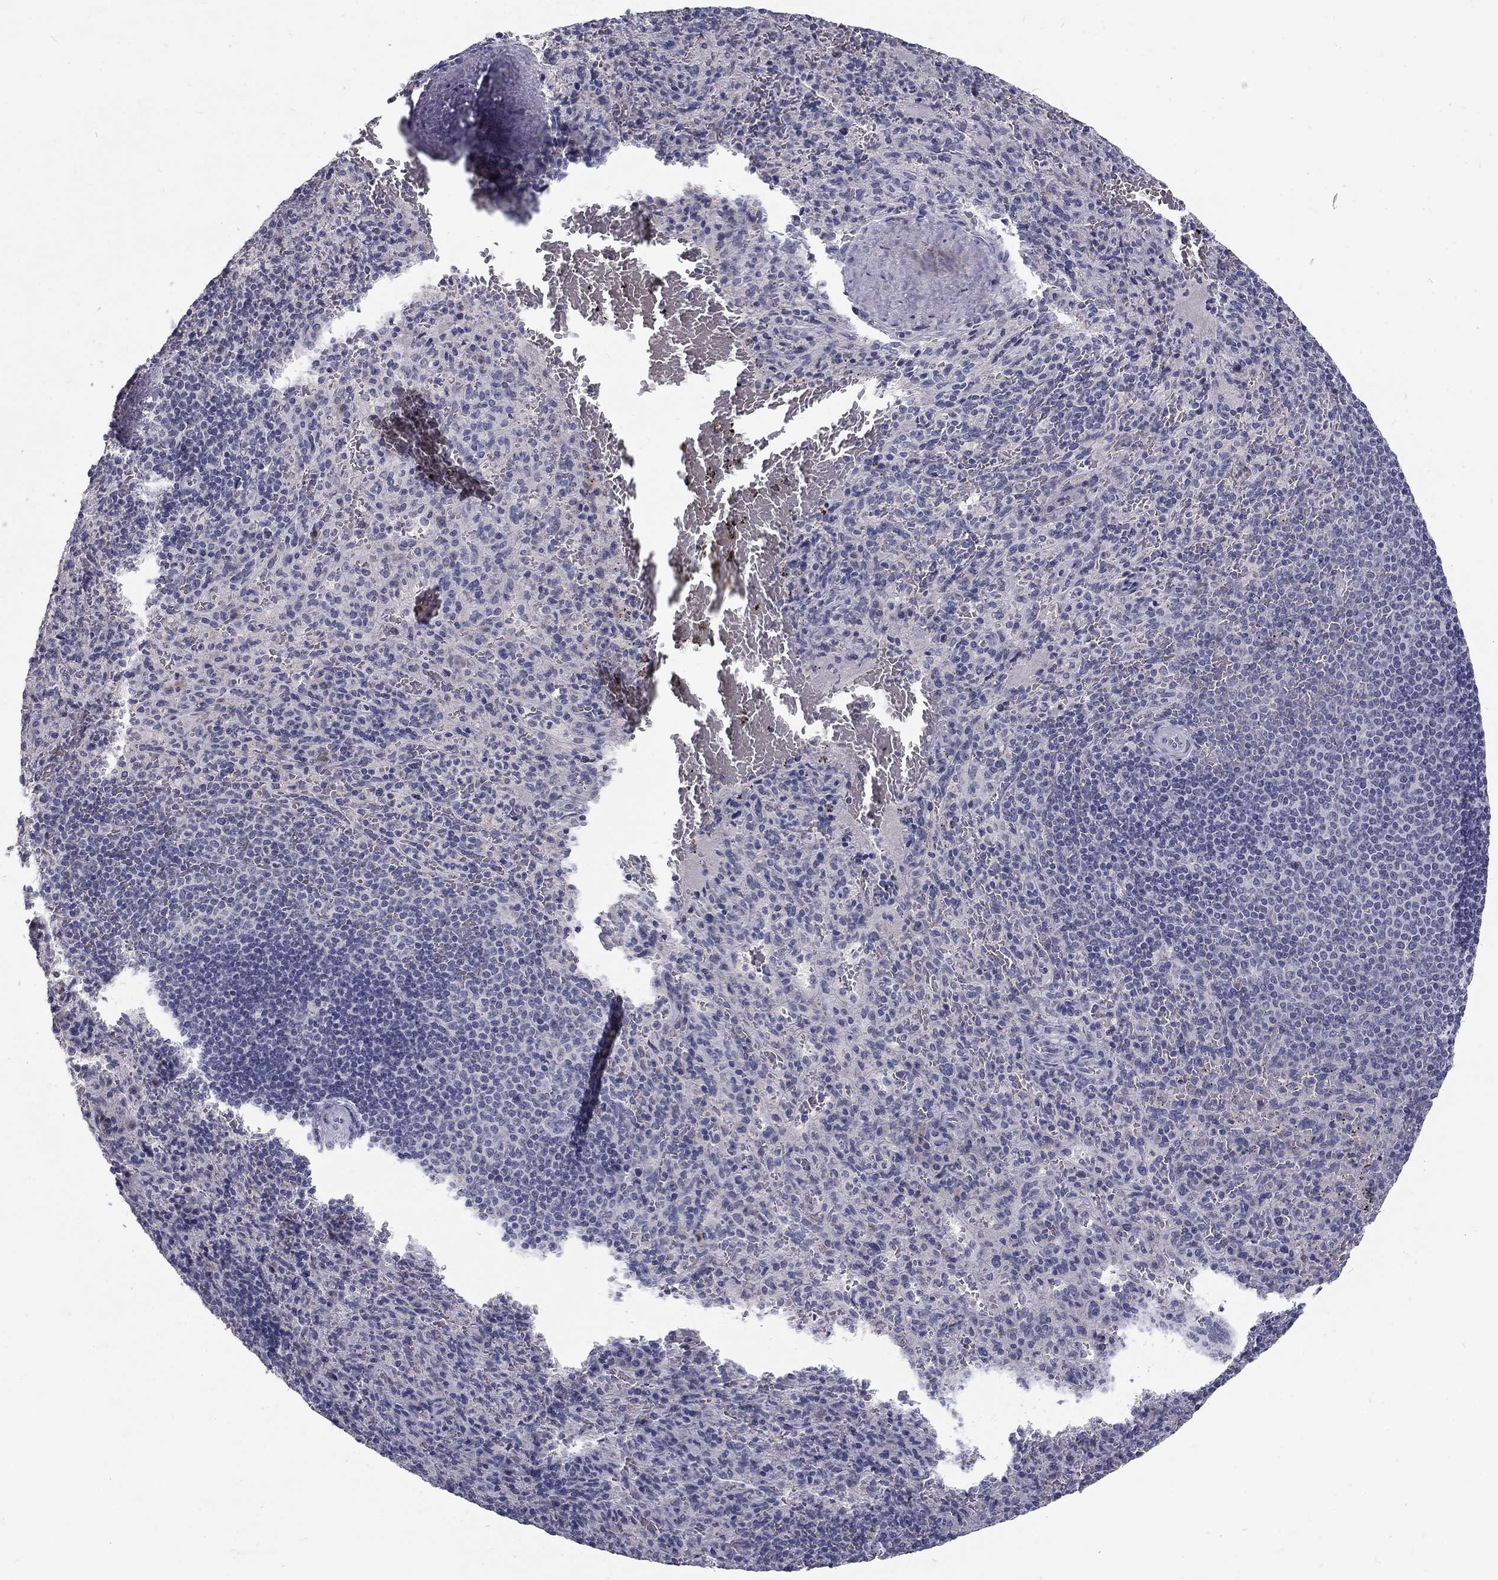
{"staining": {"intensity": "negative", "quantity": "none", "location": "none"}, "tissue": "spleen", "cell_type": "Cells in red pulp", "image_type": "normal", "snomed": [{"axis": "morphology", "description": "Normal tissue, NOS"}, {"axis": "topography", "description": "Spleen"}], "caption": "An immunohistochemistry (IHC) photomicrograph of unremarkable spleen is shown. There is no staining in cells in red pulp of spleen. The staining was performed using DAB to visualize the protein expression in brown, while the nuclei were stained in blue with hematoxylin (Magnification: 20x).", "gene": "NOS1", "patient": {"sex": "male", "age": 57}}